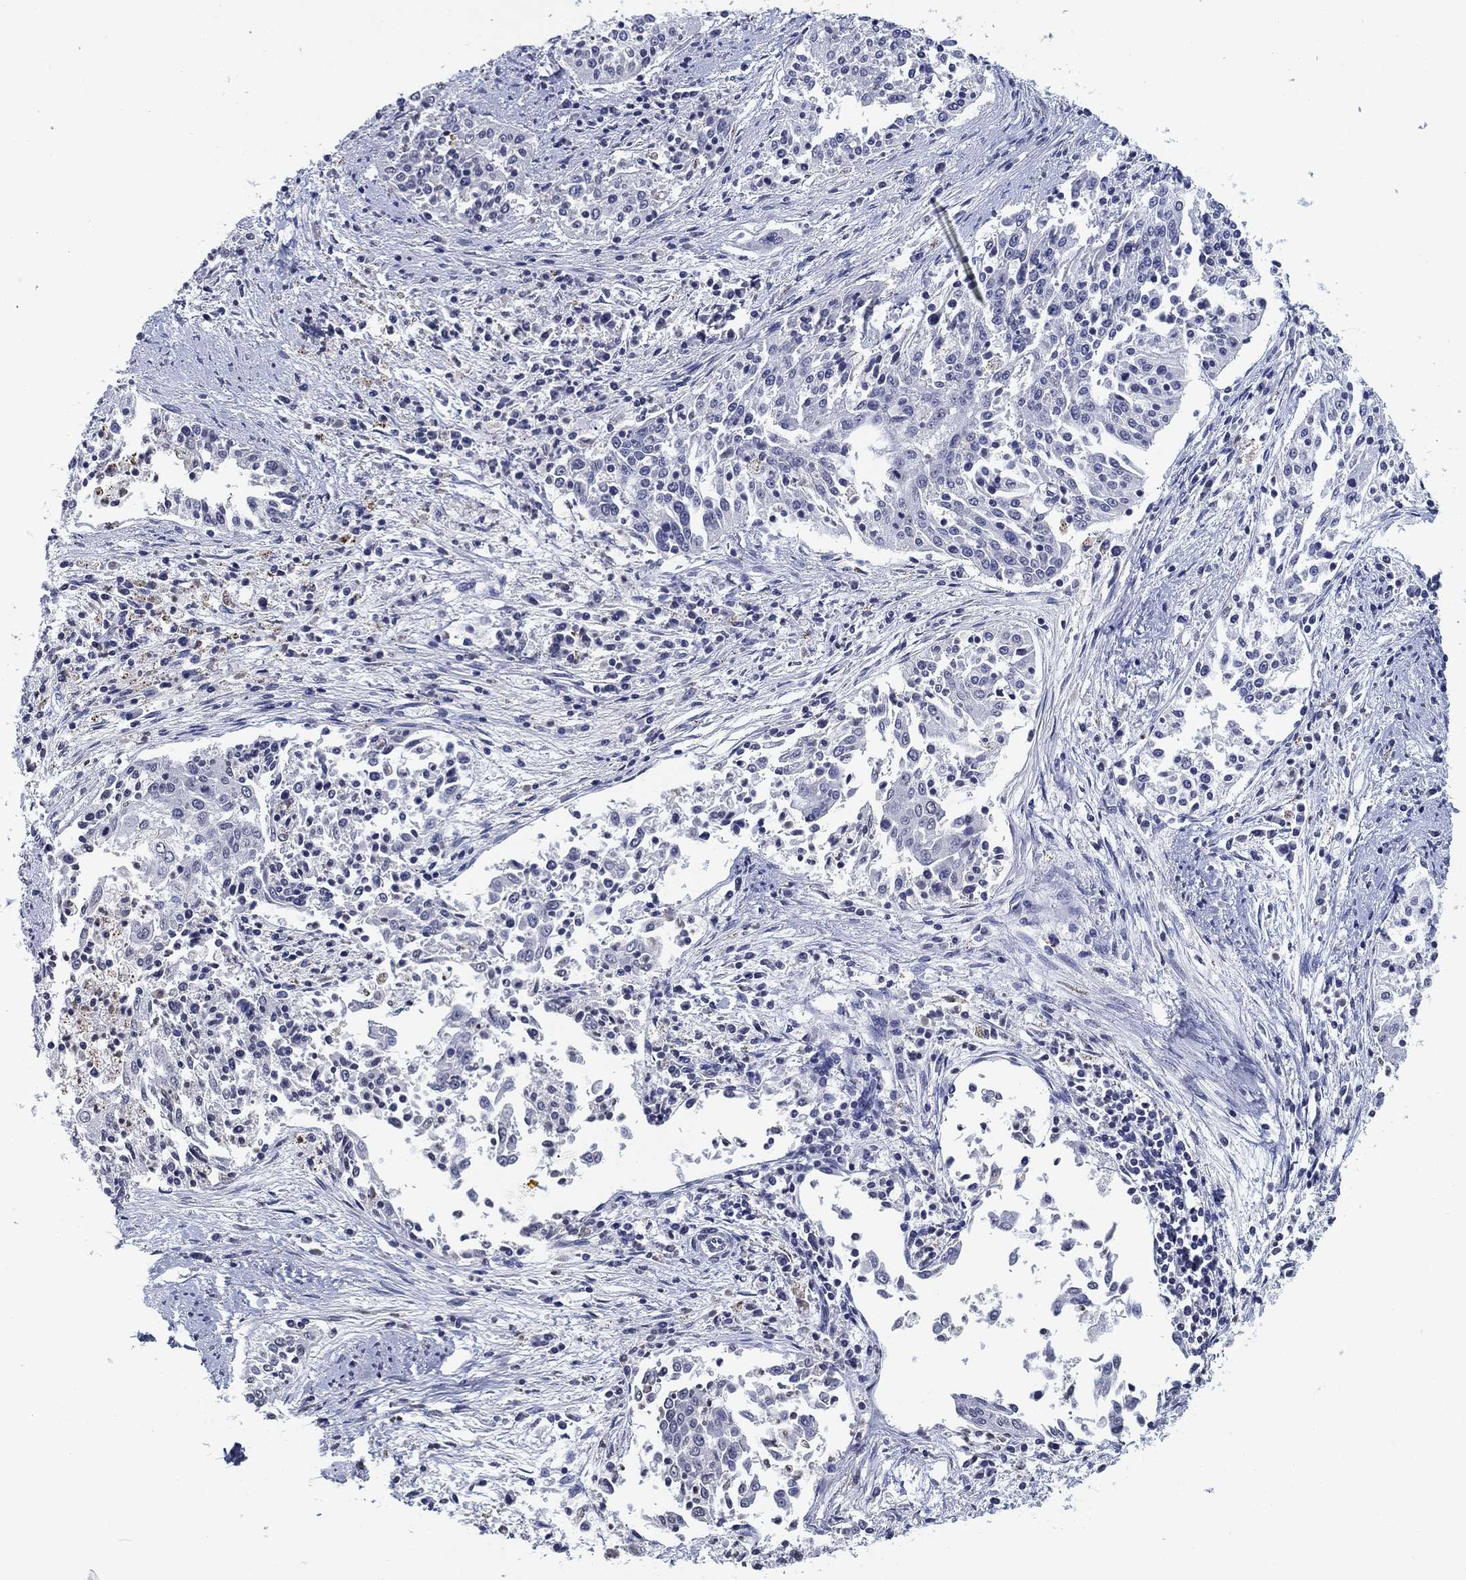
{"staining": {"intensity": "negative", "quantity": "none", "location": "none"}, "tissue": "cervical cancer", "cell_type": "Tumor cells", "image_type": "cancer", "snomed": [{"axis": "morphology", "description": "Squamous cell carcinoma, NOS"}, {"axis": "topography", "description": "Cervix"}], "caption": "Squamous cell carcinoma (cervical) stained for a protein using IHC shows no positivity tumor cells.", "gene": "OTUB2", "patient": {"sex": "female", "age": 41}}